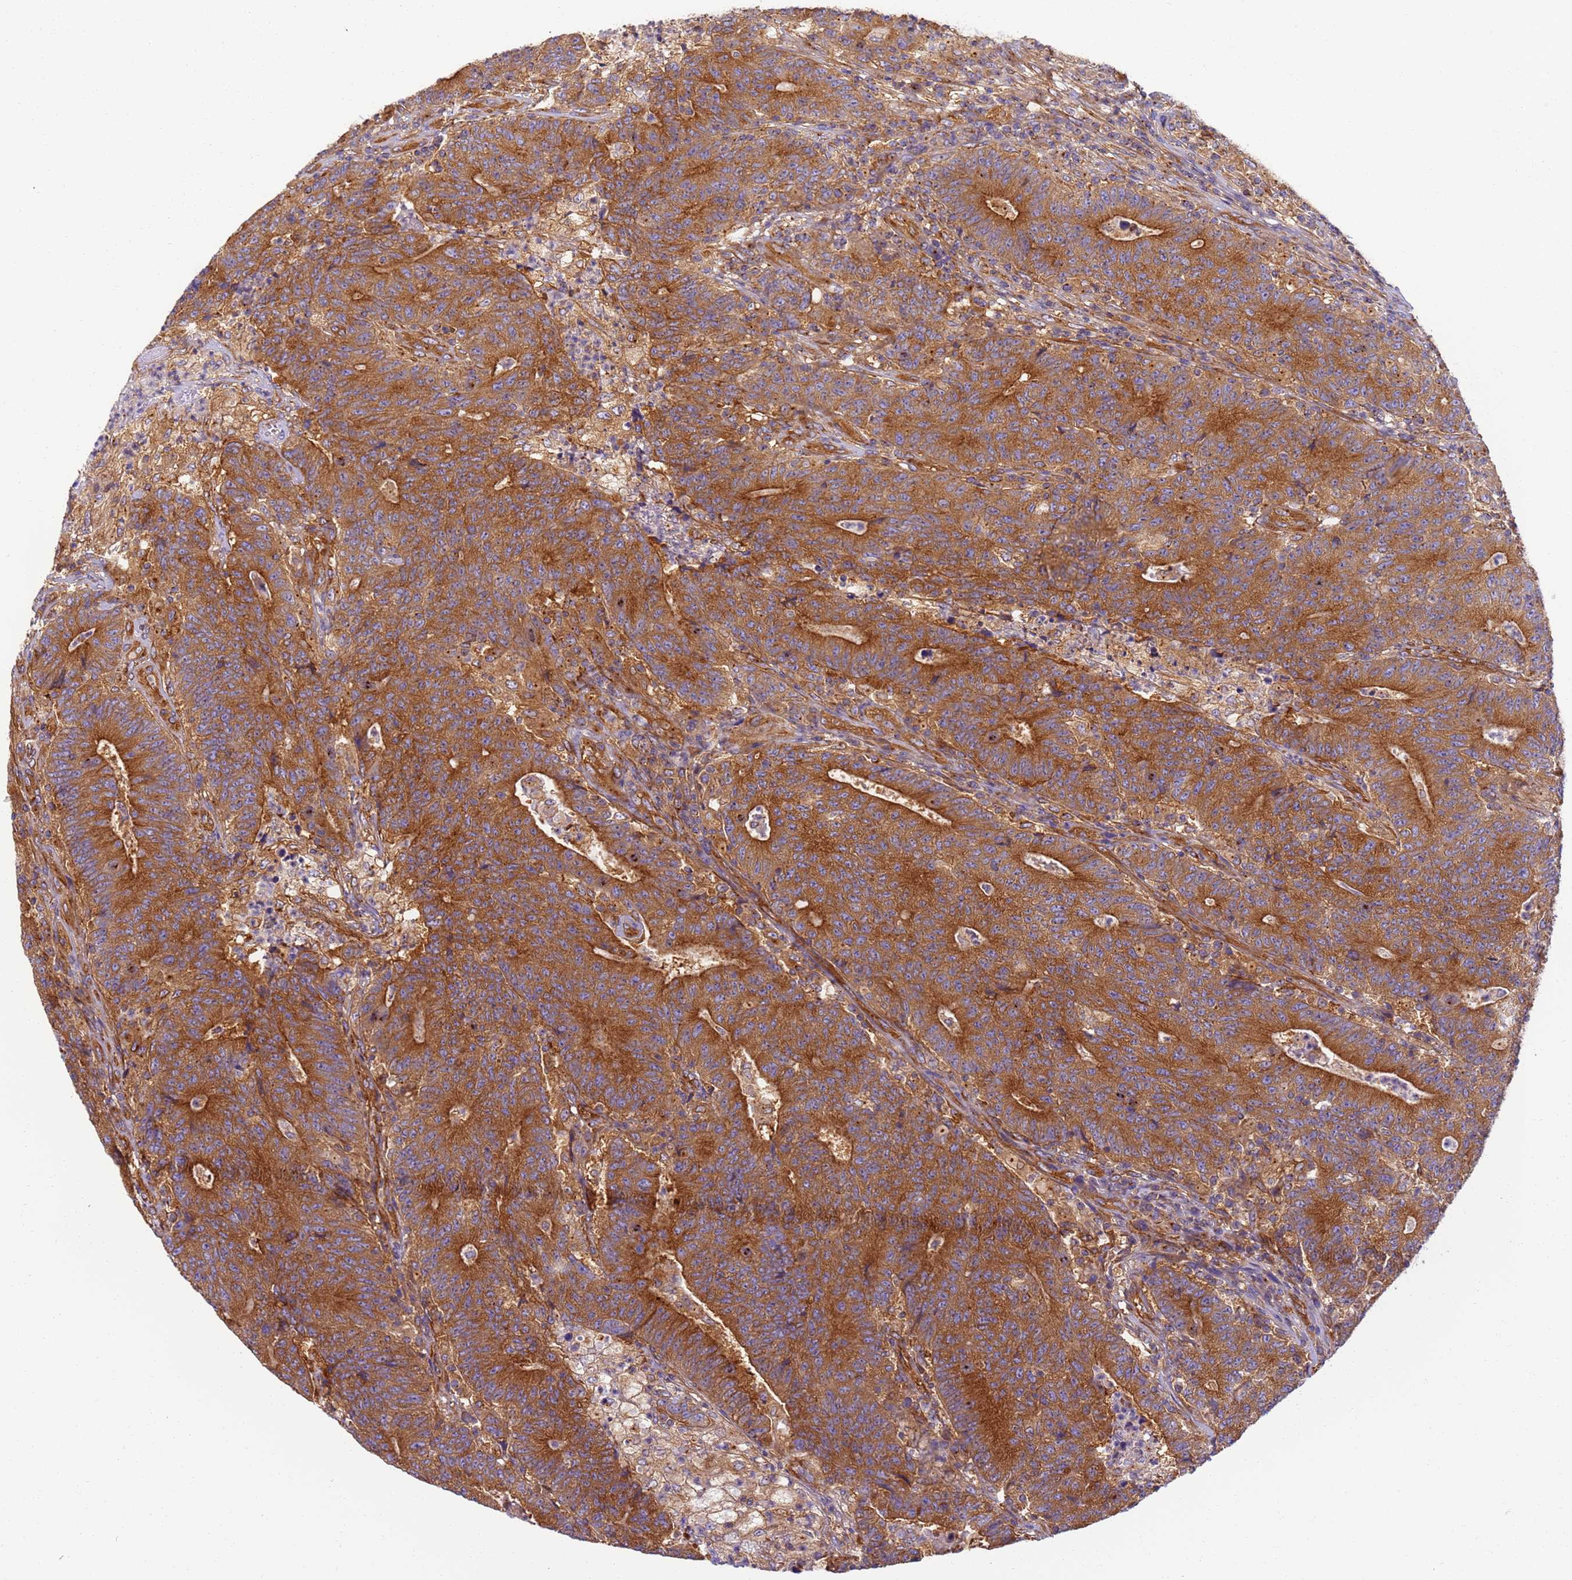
{"staining": {"intensity": "strong", "quantity": ">75%", "location": "cytoplasmic/membranous"}, "tissue": "colorectal cancer", "cell_type": "Tumor cells", "image_type": "cancer", "snomed": [{"axis": "morphology", "description": "Adenocarcinoma, NOS"}, {"axis": "topography", "description": "Colon"}], "caption": "The histopathology image displays staining of colorectal cancer (adenocarcinoma), revealing strong cytoplasmic/membranous protein staining (brown color) within tumor cells.", "gene": "DYNC1I2", "patient": {"sex": "female", "age": 75}}